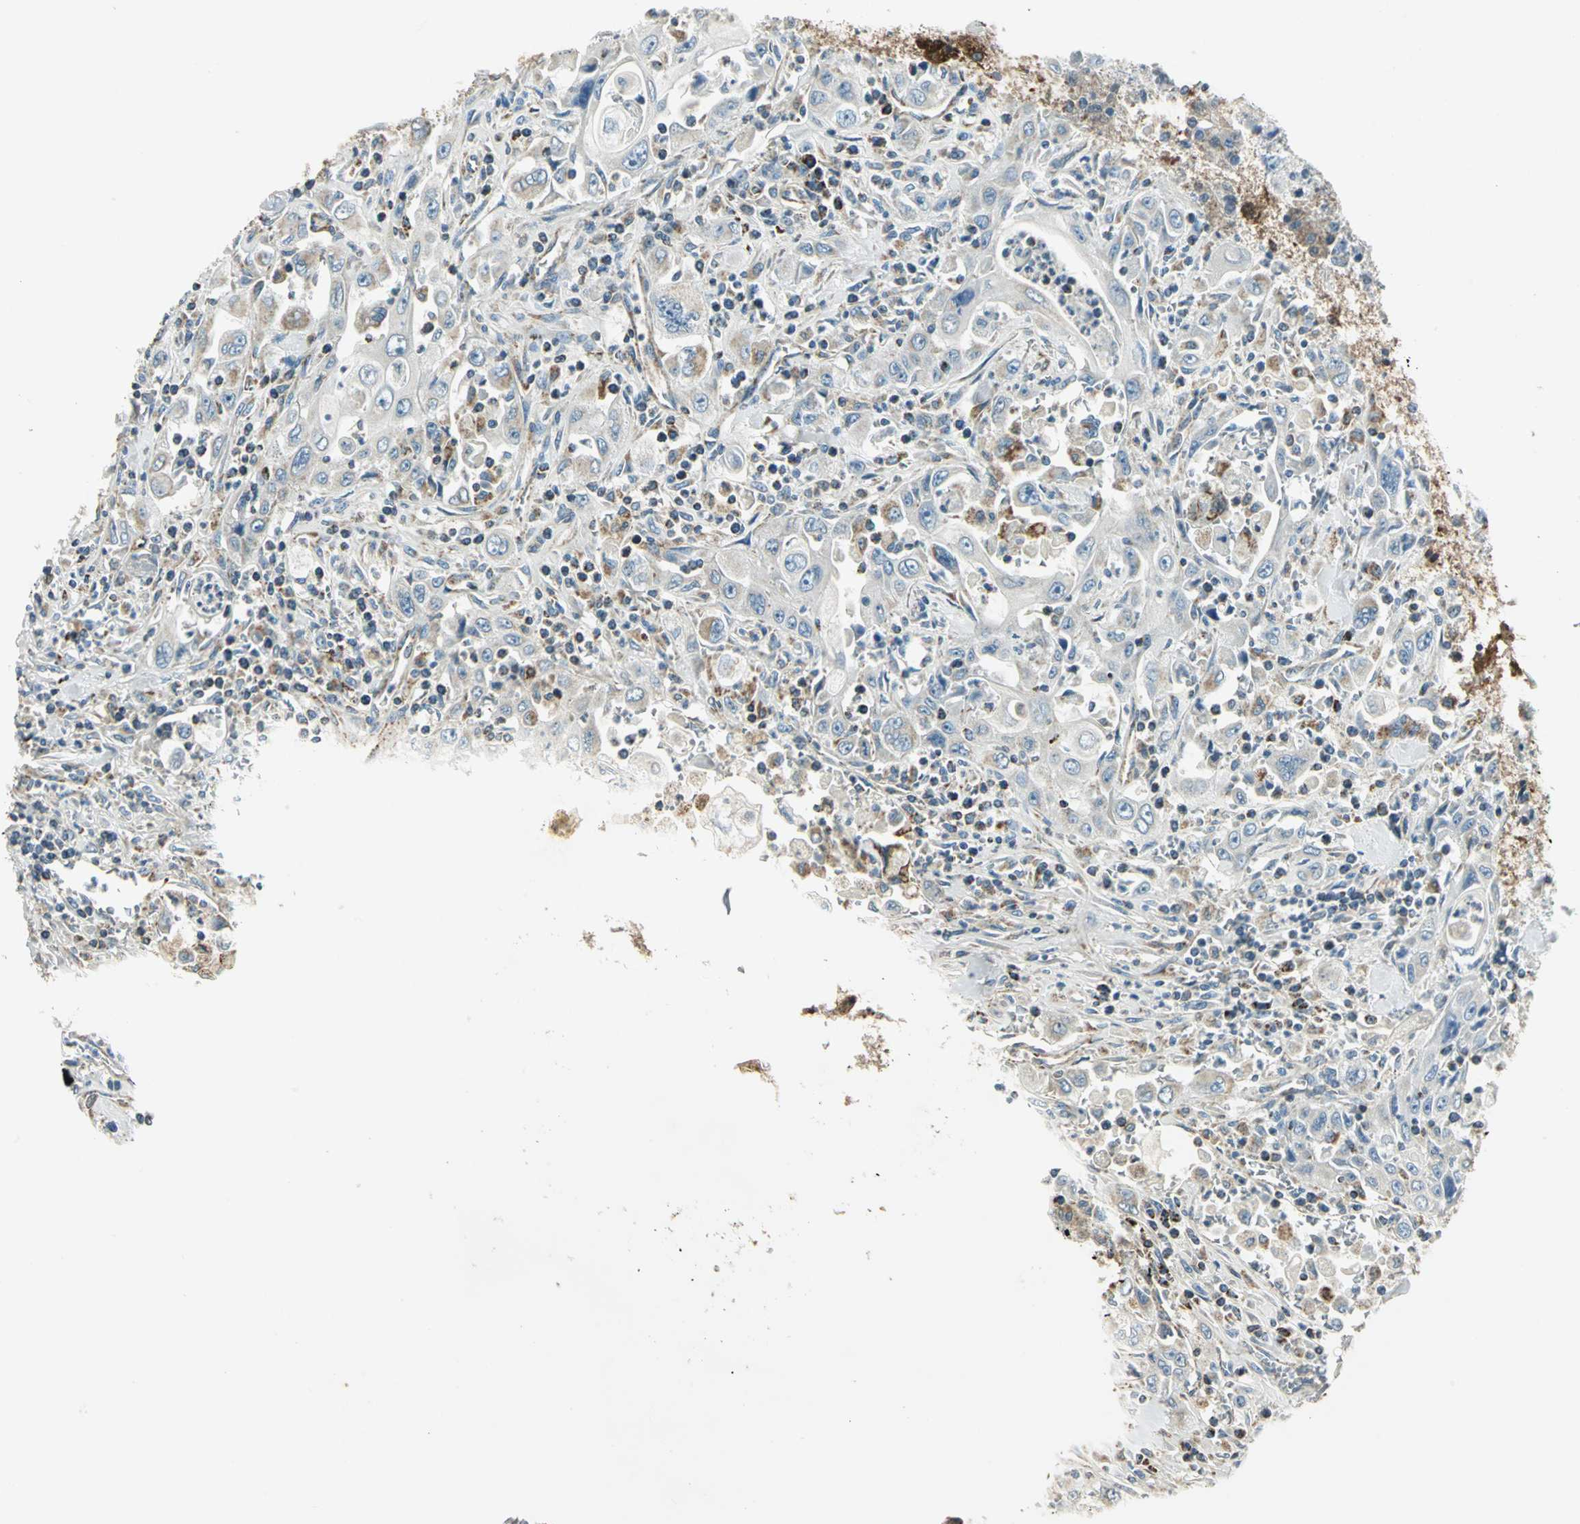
{"staining": {"intensity": "weak", "quantity": "<25%", "location": "cytoplasmic/membranous"}, "tissue": "pancreatic cancer", "cell_type": "Tumor cells", "image_type": "cancer", "snomed": [{"axis": "morphology", "description": "Adenocarcinoma, NOS"}, {"axis": "topography", "description": "Pancreas"}], "caption": "Immunohistochemistry (IHC) histopathology image of pancreatic cancer (adenocarcinoma) stained for a protein (brown), which shows no staining in tumor cells.", "gene": "ACADM", "patient": {"sex": "male", "age": 70}}